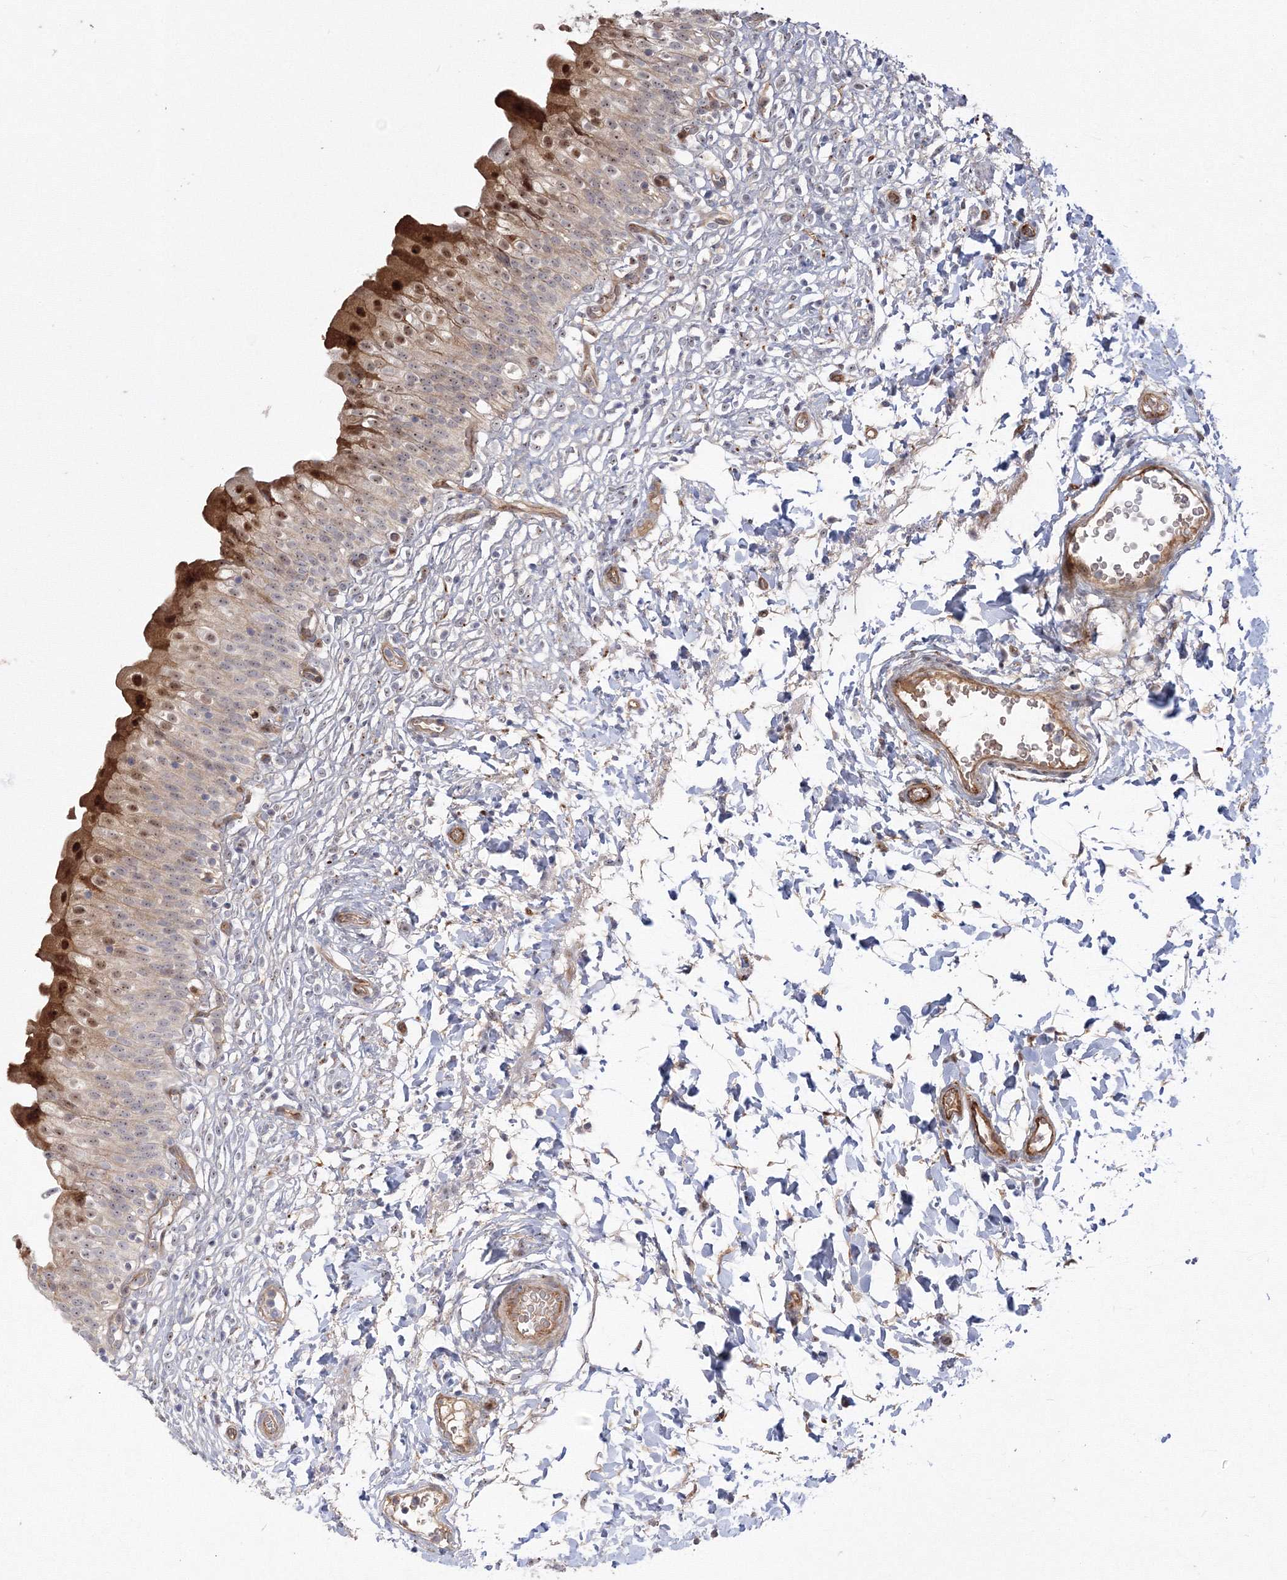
{"staining": {"intensity": "strong", "quantity": "25%-75%", "location": "cytoplasmic/membranous,nuclear"}, "tissue": "urinary bladder", "cell_type": "Urothelial cells", "image_type": "normal", "snomed": [{"axis": "morphology", "description": "Normal tissue, NOS"}, {"axis": "topography", "description": "Urinary bladder"}], "caption": "Protein analysis of benign urinary bladder displays strong cytoplasmic/membranous,nuclear expression in about 25%-75% of urothelial cells.", "gene": "NPM3", "patient": {"sex": "male", "age": 55}}